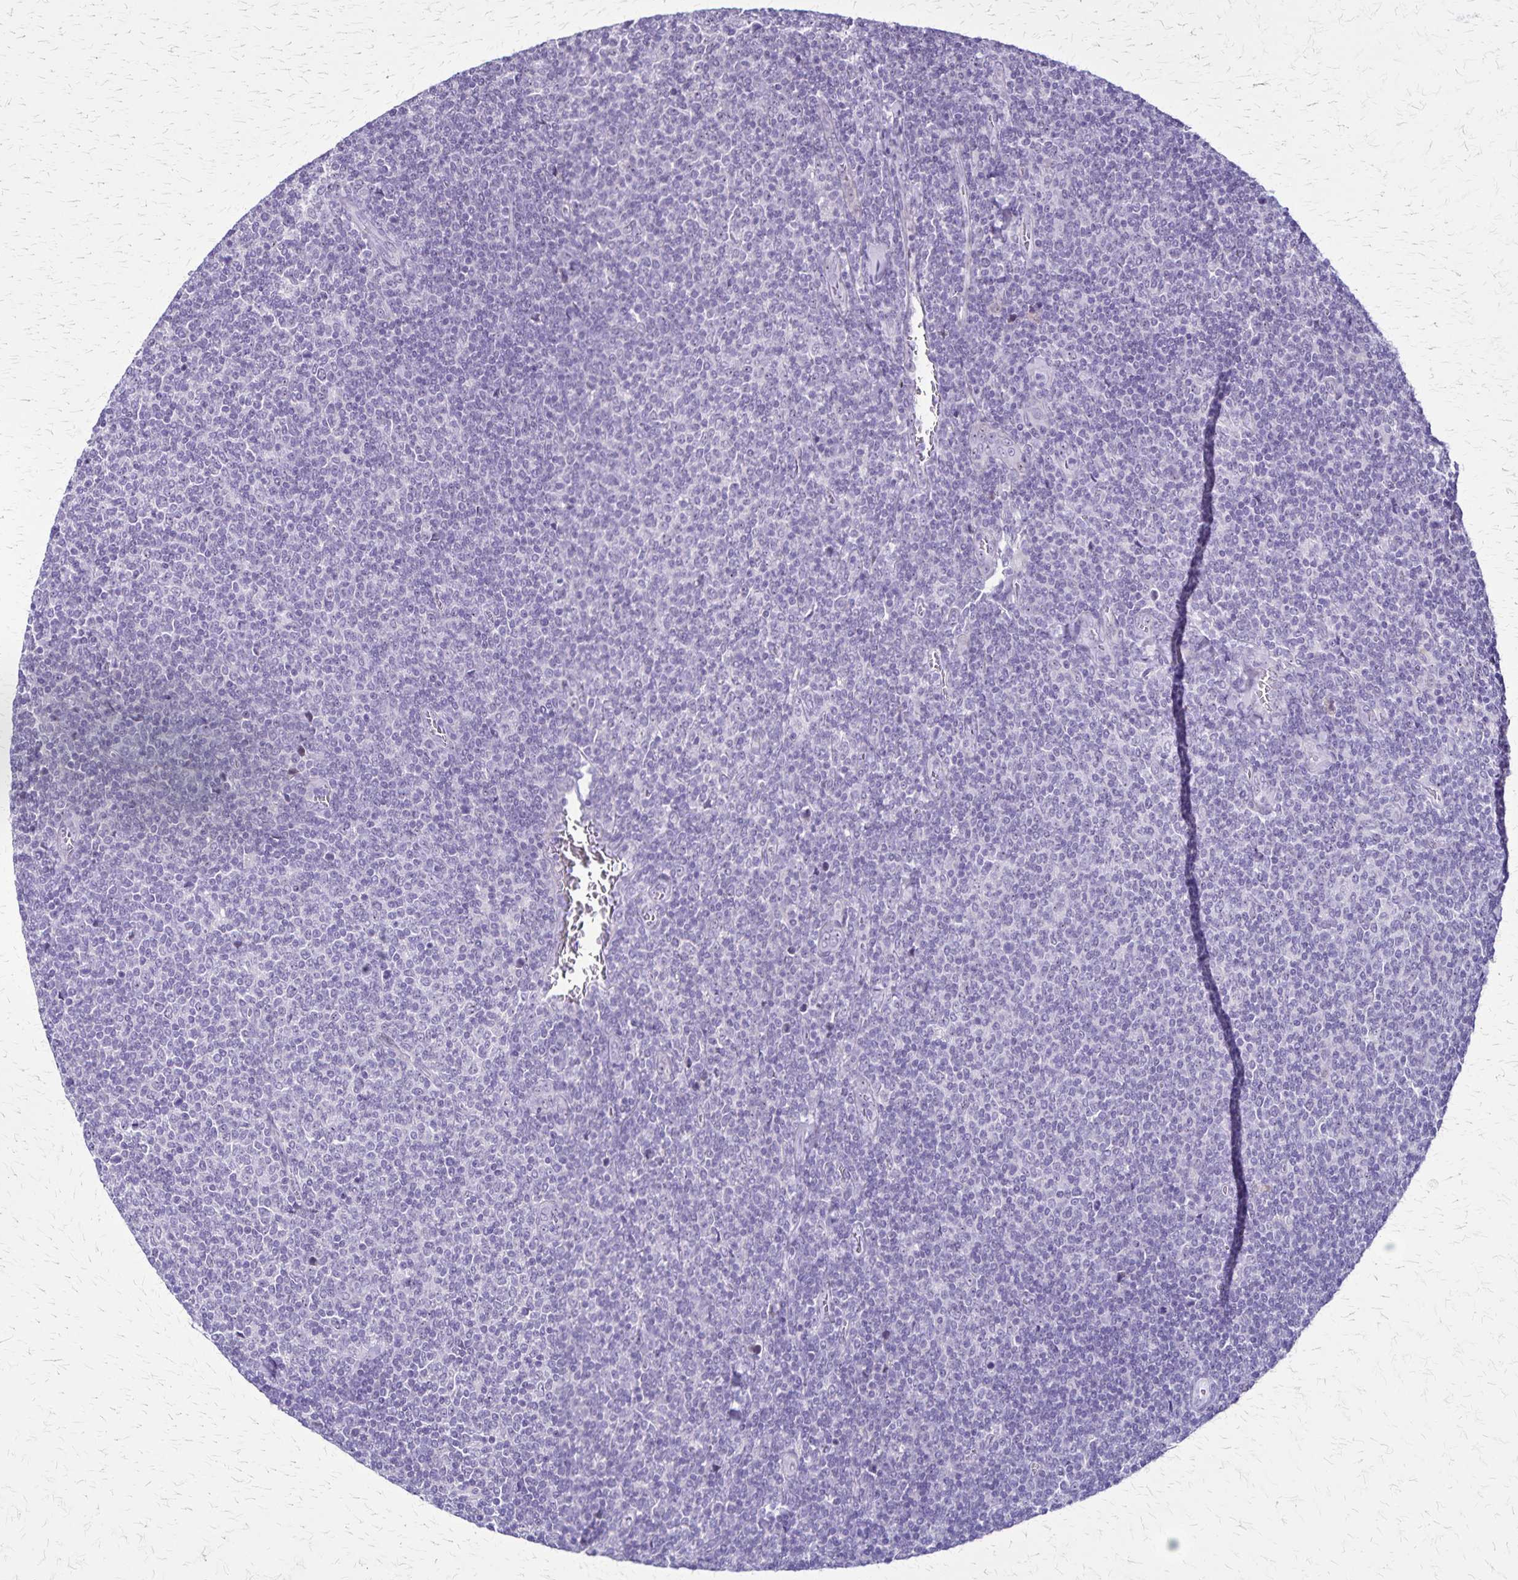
{"staining": {"intensity": "negative", "quantity": "none", "location": "none"}, "tissue": "lymphoma", "cell_type": "Tumor cells", "image_type": "cancer", "snomed": [{"axis": "morphology", "description": "Malignant lymphoma, non-Hodgkin's type, Low grade"}, {"axis": "topography", "description": "Lymph node"}], "caption": "Immunohistochemistry image of neoplastic tissue: malignant lymphoma, non-Hodgkin's type (low-grade) stained with DAB displays no significant protein expression in tumor cells.", "gene": "OR51B5", "patient": {"sex": "male", "age": 52}}